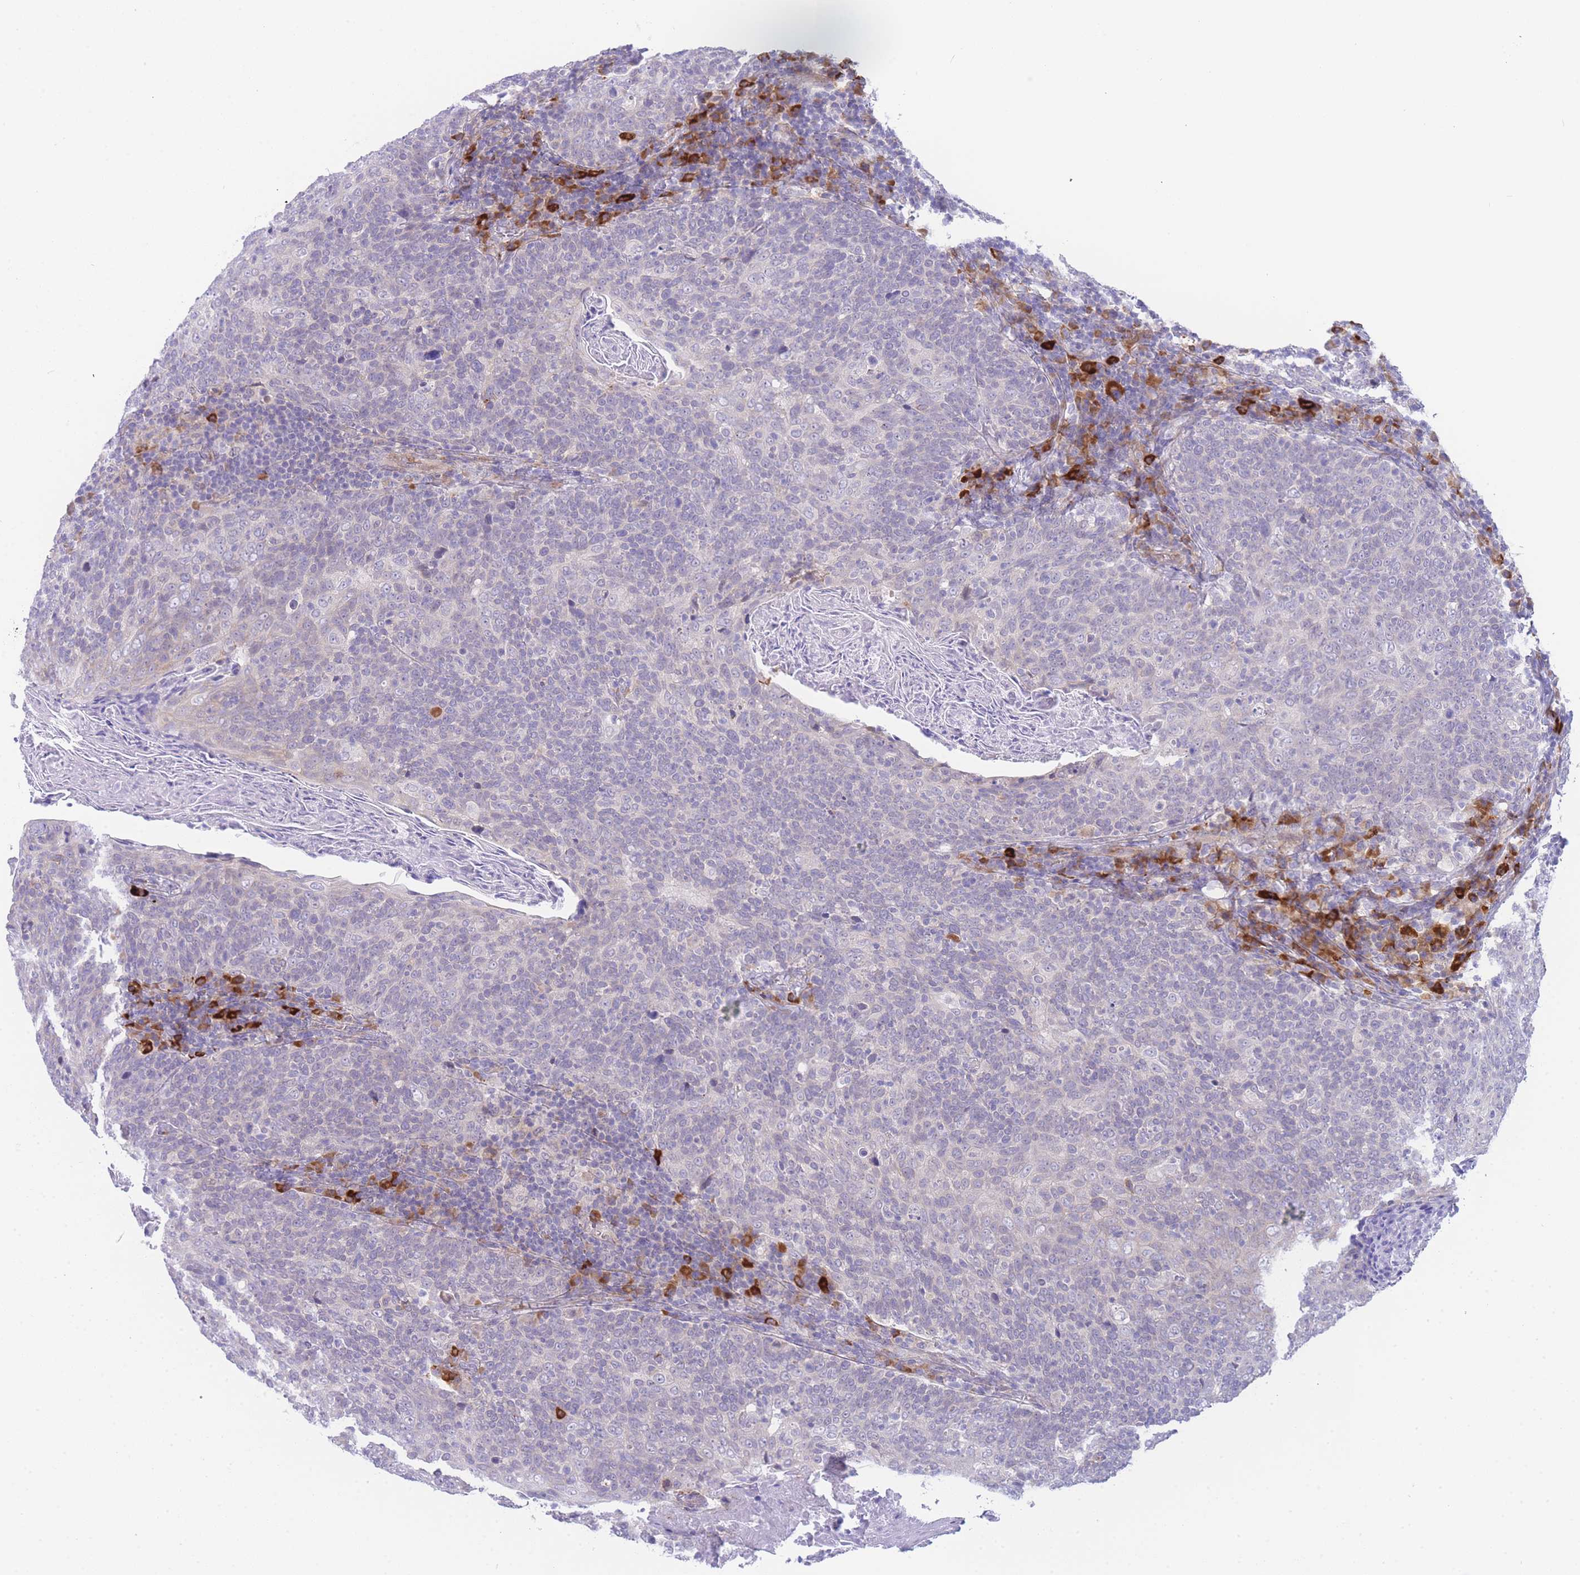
{"staining": {"intensity": "negative", "quantity": "none", "location": "none"}, "tissue": "head and neck cancer", "cell_type": "Tumor cells", "image_type": "cancer", "snomed": [{"axis": "morphology", "description": "Squamous cell carcinoma, NOS"}, {"axis": "morphology", "description": "Squamous cell carcinoma, metastatic, NOS"}, {"axis": "topography", "description": "Lymph node"}, {"axis": "topography", "description": "Head-Neck"}], "caption": "IHC photomicrograph of head and neck metastatic squamous cell carcinoma stained for a protein (brown), which shows no expression in tumor cells.", "gene": "ZNF510", "patient": {"sex": "male", "age": 62}}